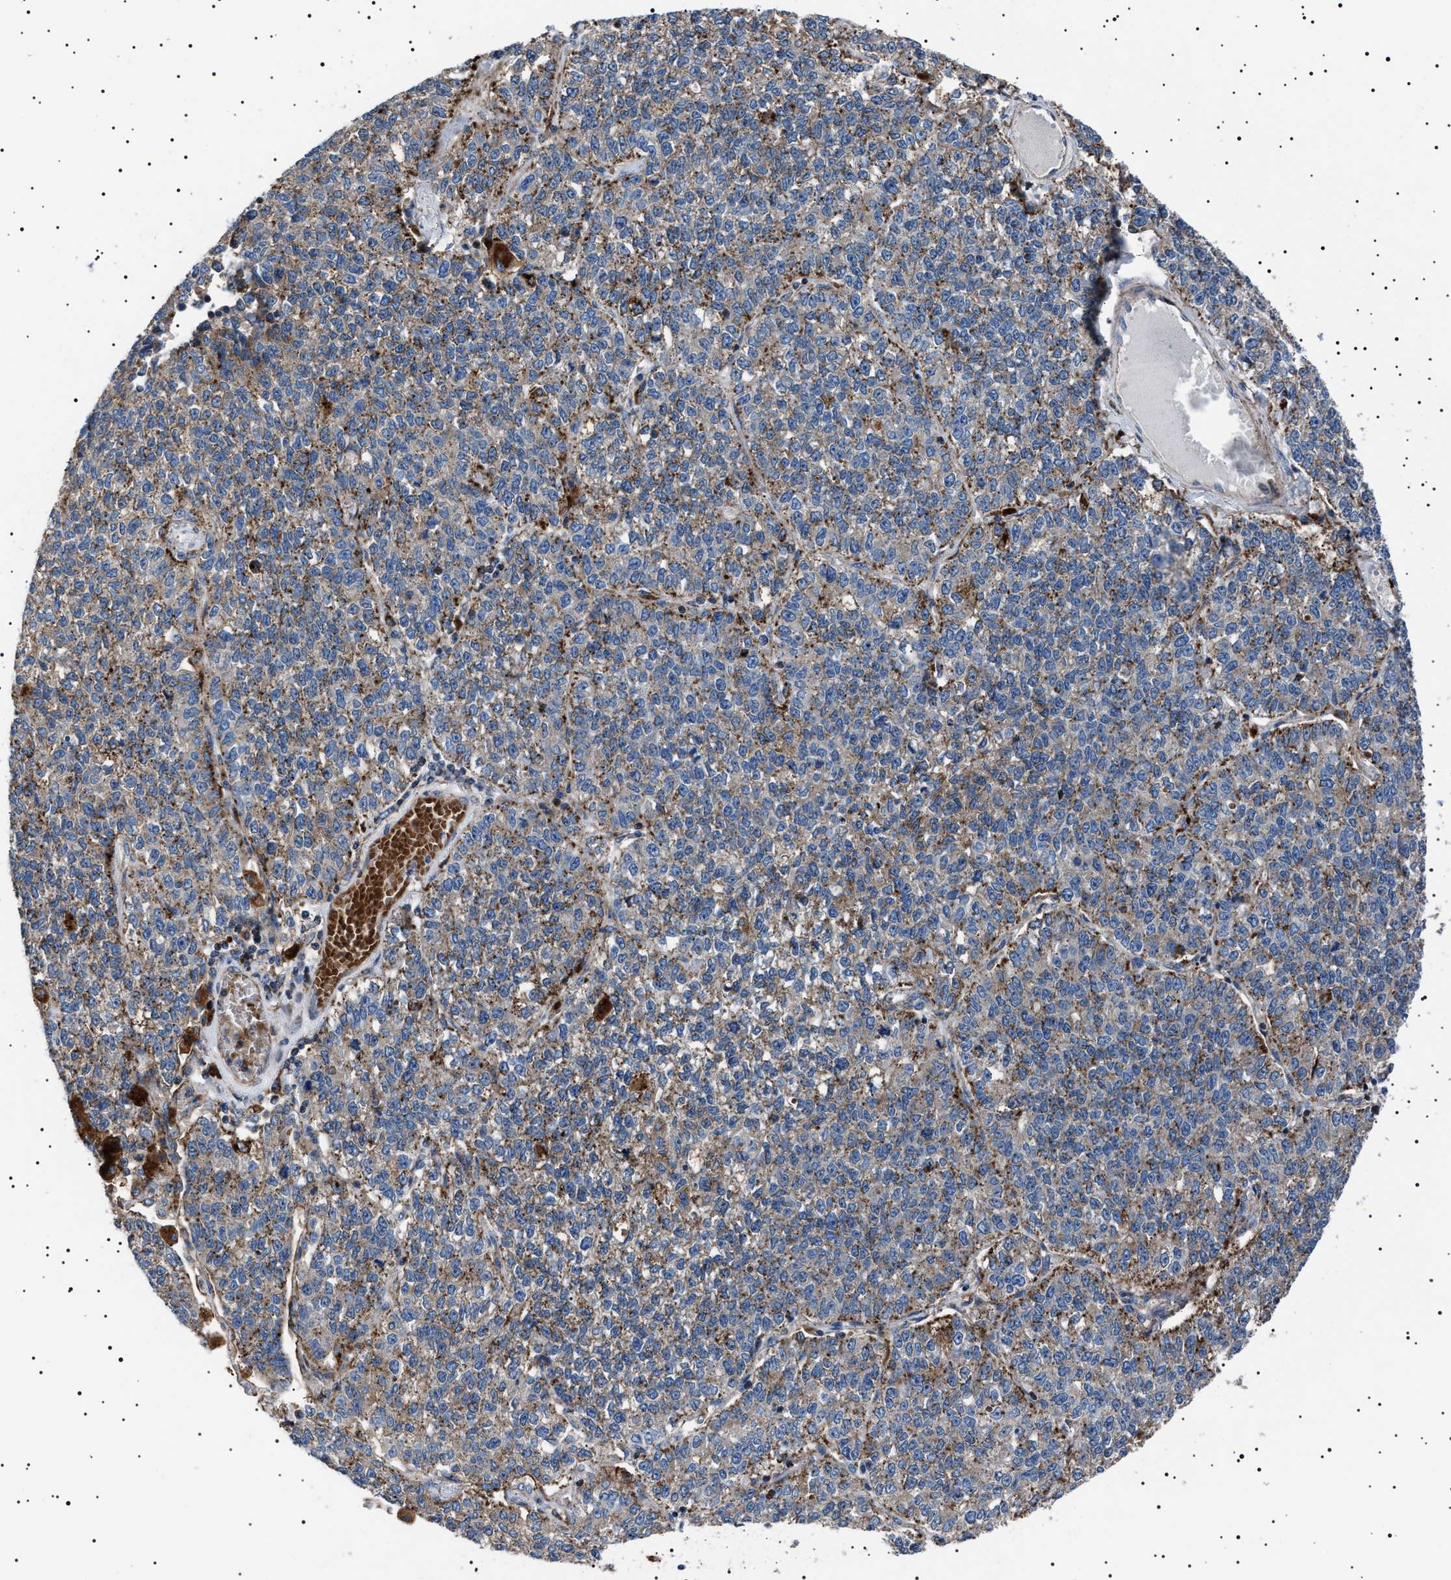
{"staining": {"intensity": "moderate", "quantity": "25%-75%", "location": "cytoplasmic/membranous"}, "tissue": "lung cancer", "cell_type": "Tumor cells", "image_type": "cancer", "snomed": [{"axis": "morphology", "description": "Adenocarcinoma, NOS"}, {"axis": "topography", "description": "Lung"}], "caption": "Human lung cancer stained for a protein (brown) exhibits moderate cytoplasmic/membranous positive staining in approximately 25%-75% of tumor cells.", "gene": "NEU1", "patient": {"sex": "male", "age": 49}}